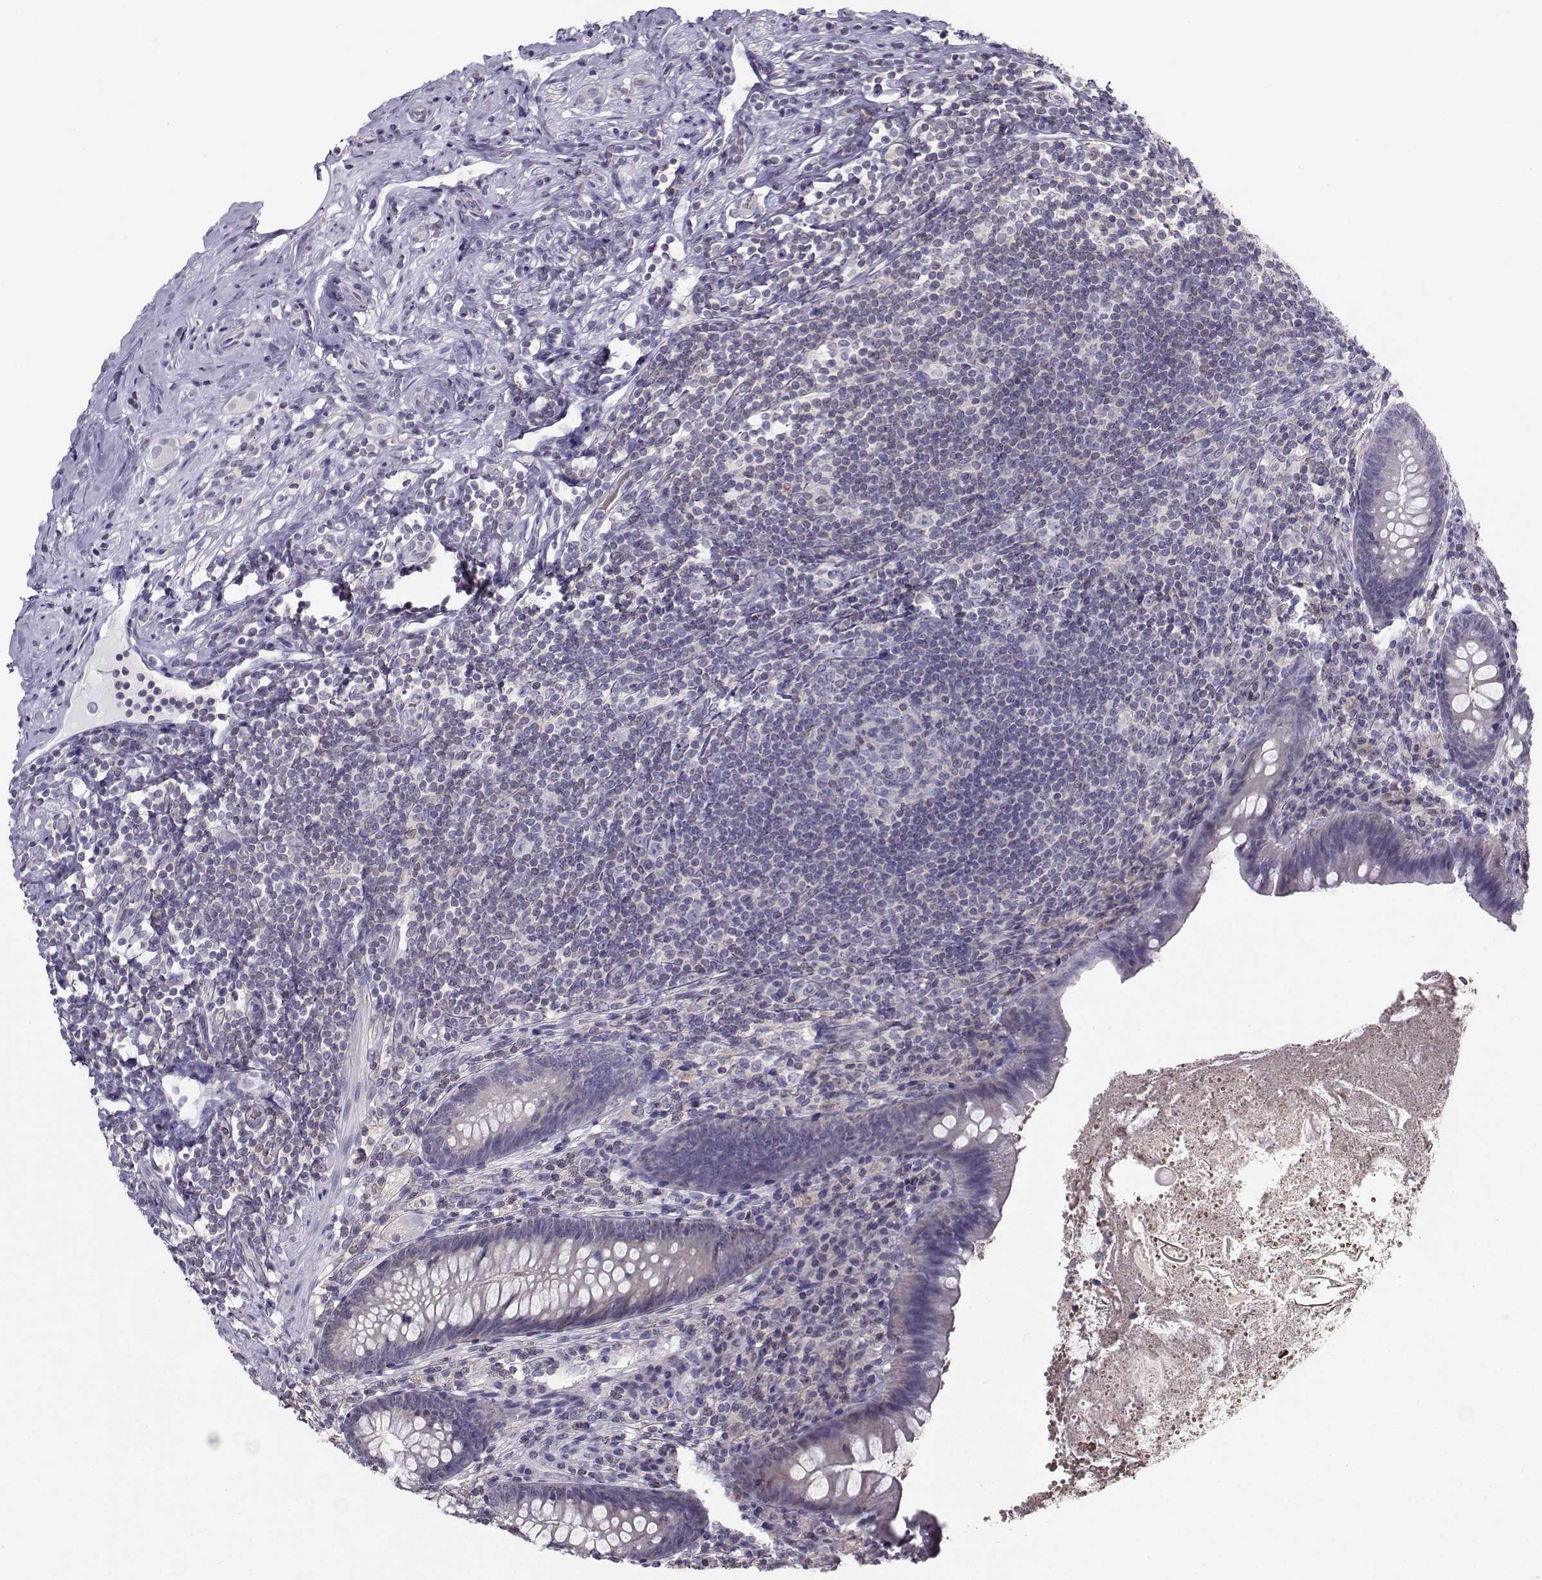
{"staining": {"intensity": "negative", "quantity": "none", "location": "none"}, "tissue": "appendix", "cell_type": "Glandular cells", "image_type": "normal", "snomed": [{"axis": "morphology", "description": "Normal tissue, NOS"}, {"axis": "topography", "description": "Appendix"}], "caption": "Immunohistochemistry (IHC) of unremarkable human appendix exhibits no staining in glandular cells. (DAB (3,3'-diaminobenzidine) immunohistochemistry with hematoxylin counter stain).", "gene": "PGK1", "patient": {"sex": "male", "age": 47}}